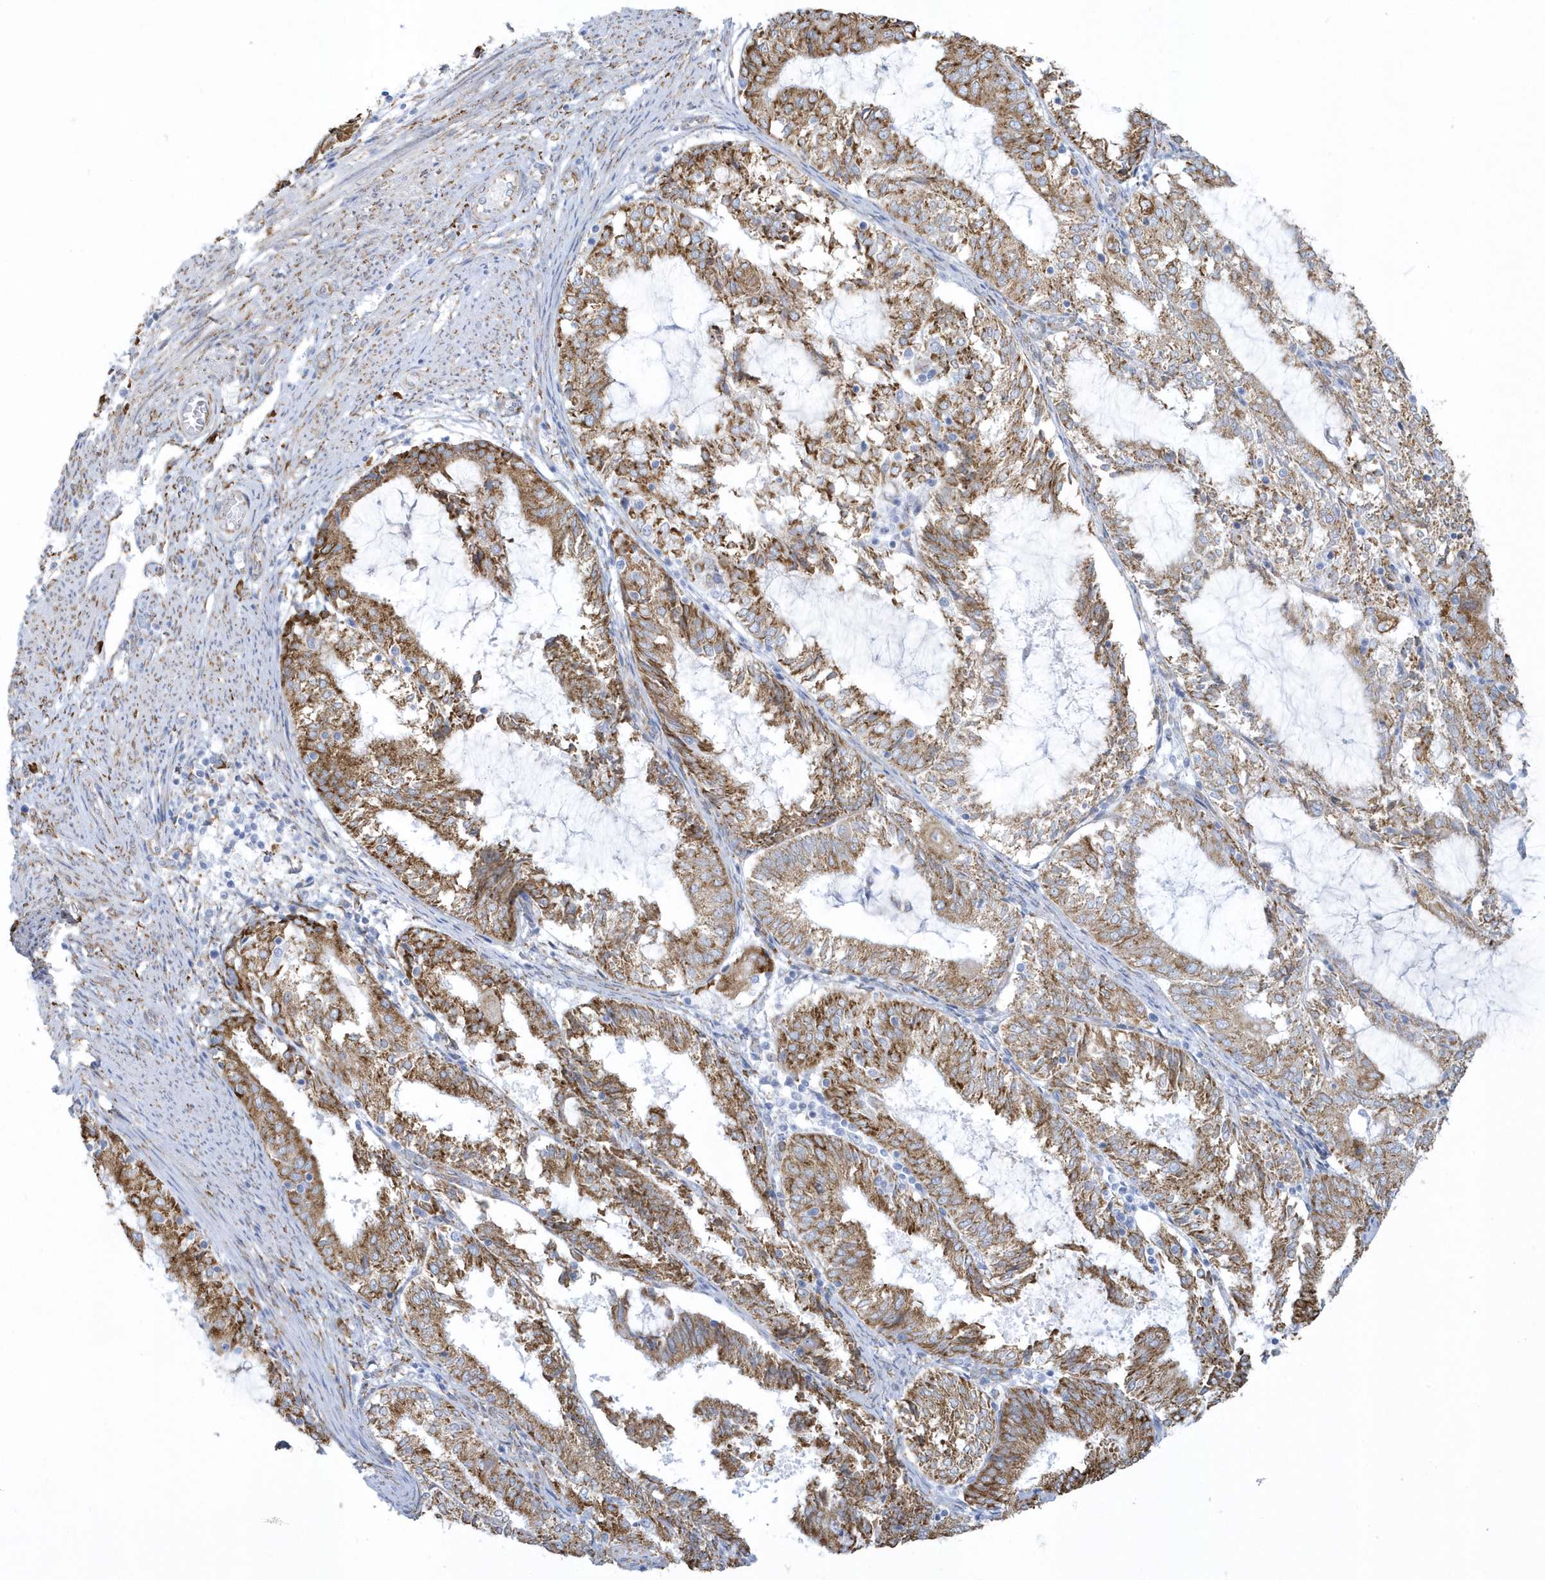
{"staining": {"intensity": "moderate", "quantity": ">75%", "location": "cytoplasmic/membranous"}, "tissue": "endometrial cancer", "cell_type": "Tumor cells", "image_type": "cancer", "snomed": [{"axis": "morphology", "description": "Adenocarcinoma, NOS"}, {"axis": "topography", "description": "Endometrium"}], "caption": "A brown stain shows moderate cytoplasmic/membranous expression of a protein in human endometrial cancer (adenocarcinoma) tumor cells.", "gene": "DCAF1", "patient": {"sex": "female", "age": 81}}